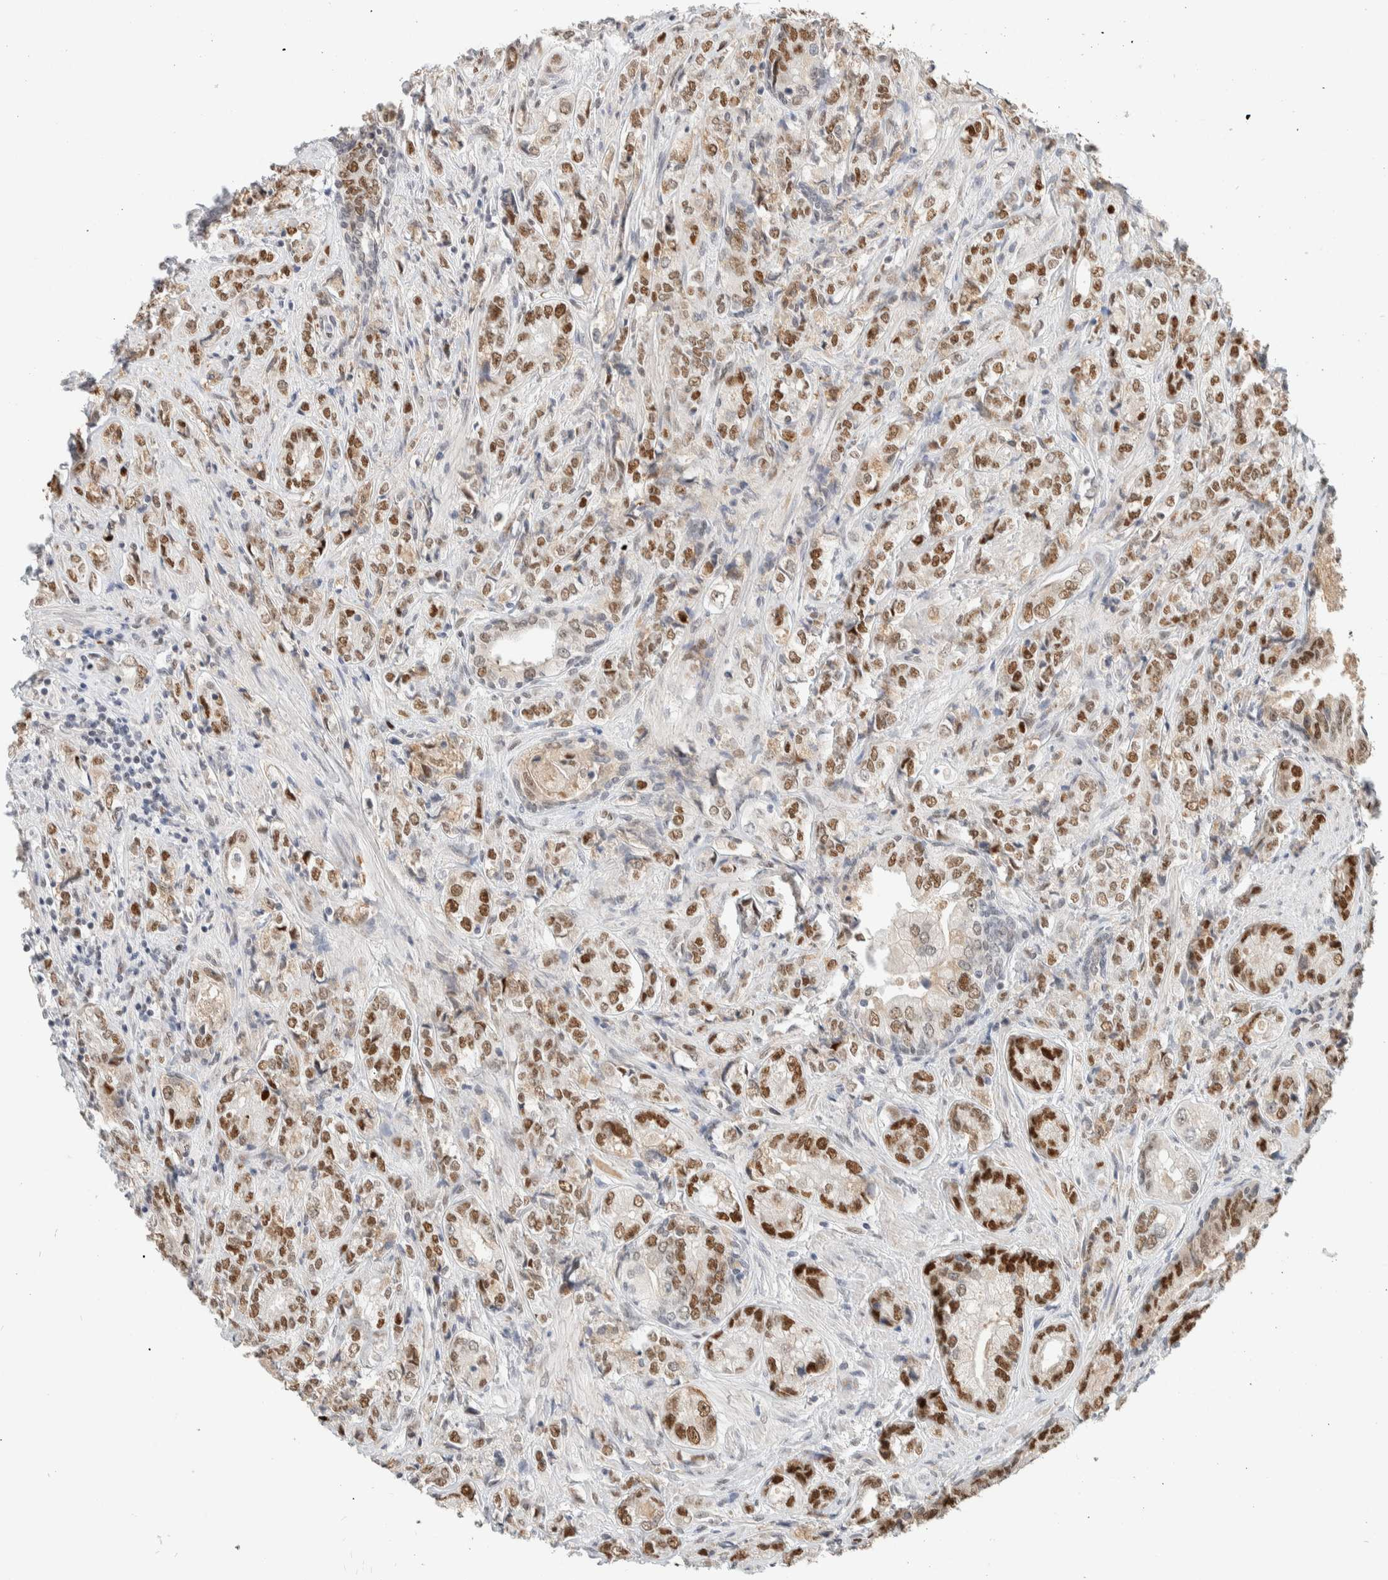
{"staining": {"intensity": "moderate", "quantity": ">75%", "location": "nuclear"}, "tissue": "prostate cancer", "cell_type": "Tumor cells", "image_type": "cancer", "snomed": [{"axis": "morphology", "description": "Adenocarcinoma, High grade"}, {"axis": "topography", "description": "Prostate"}], "caption": "The immunohistochemical stain highlights moderate nuclear staining in tumor cells of prostate cancer tissue. (Brightfield microscopy of DAB IHC at high magnification).", "gene": "PUS7", "patient": {"sex": "male", "age": 61}}